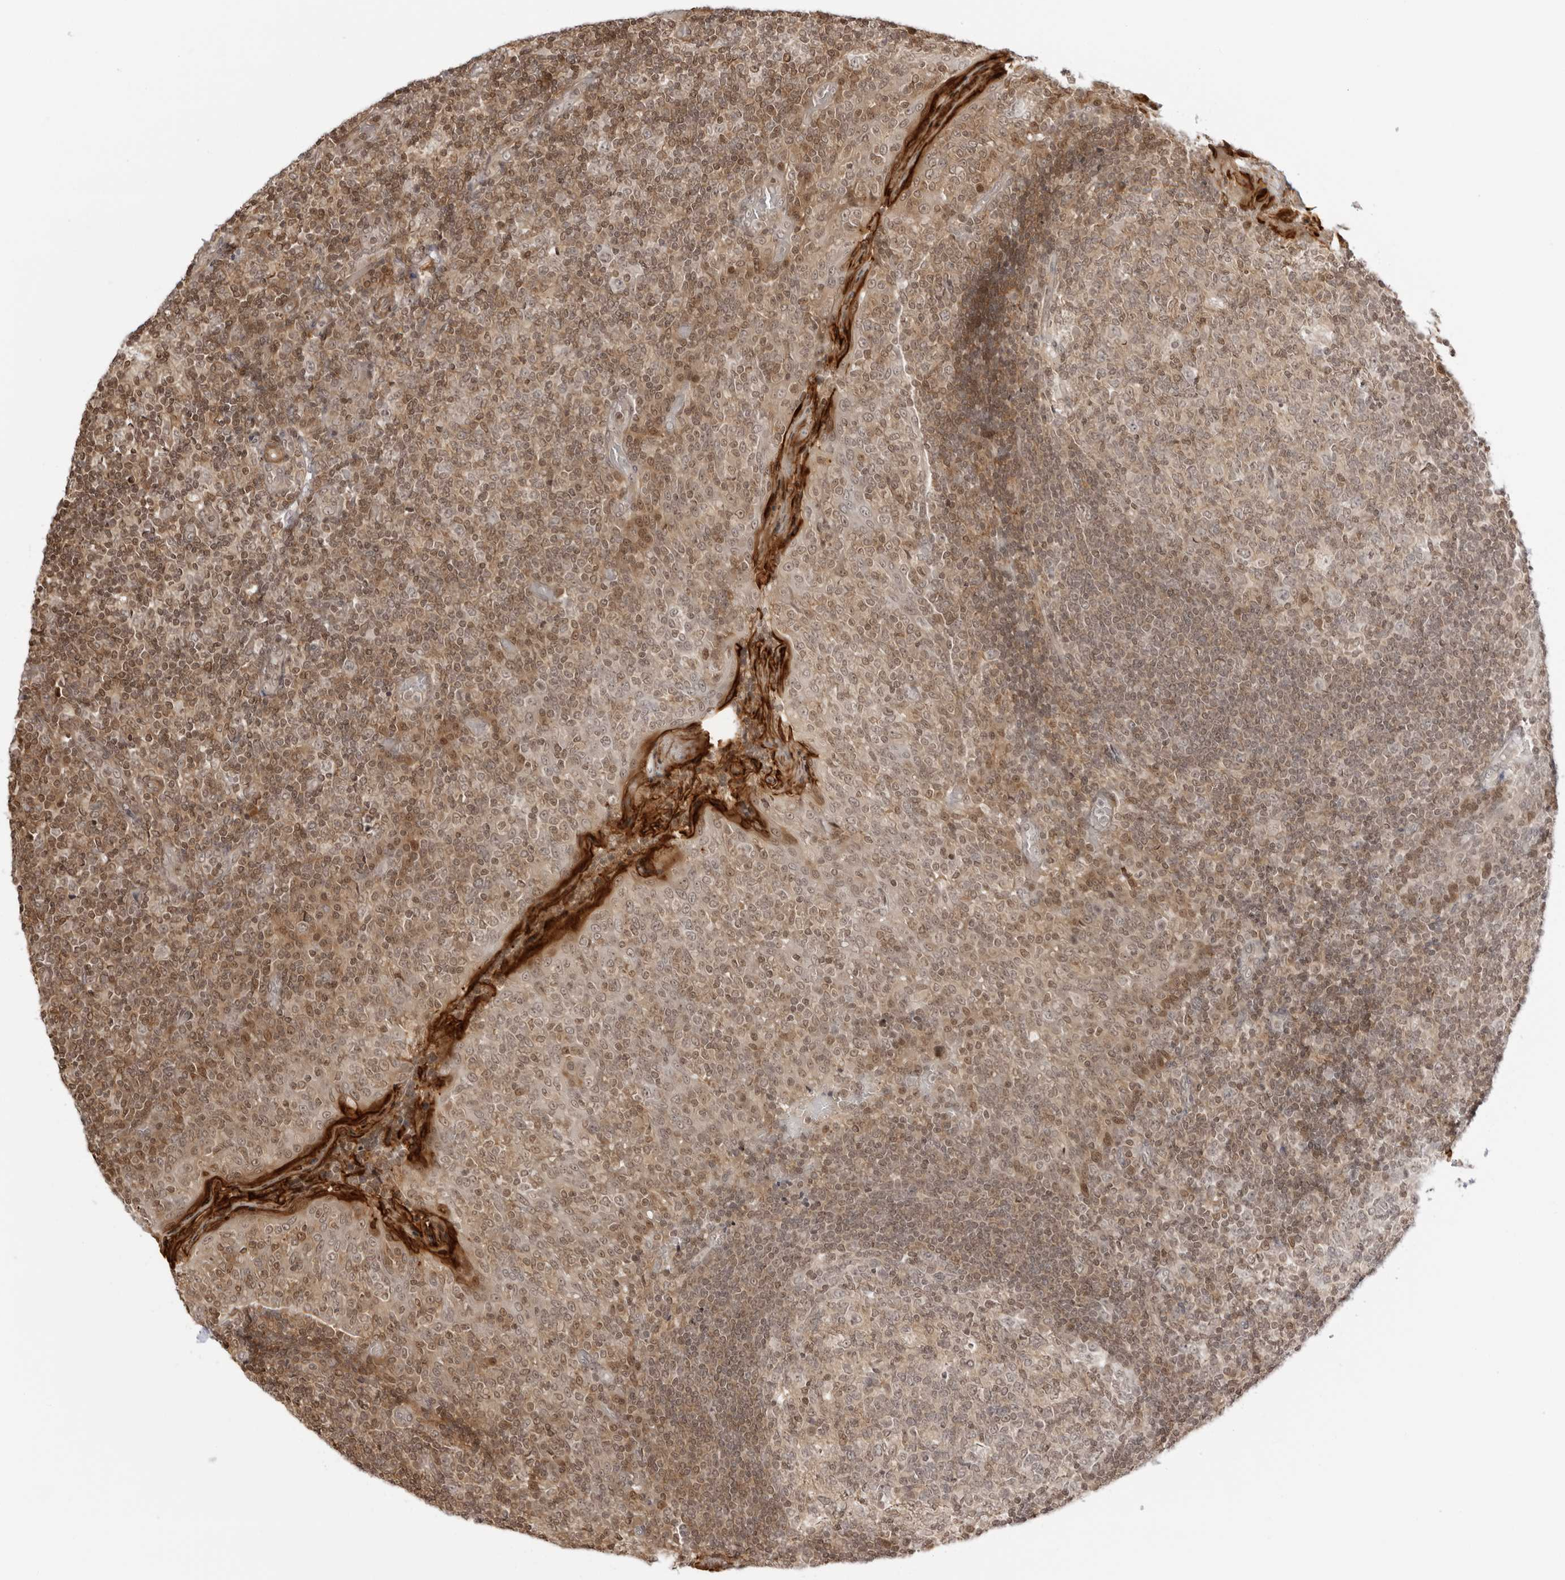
{"staining": {"intensity": "moderate", "quantity": "<25%", "location": "cytoplasmic/membranous,nuclear"}, "tissue": "tonsil", "cell_type": "Germinal center cells", "image_type": "normal", "snomed": [{"axis": "morphology", "description": "Normal tissue, NOS"}, {"axis": "topography", "description": "Tonsil"}], "caption": "A high-resolution micrograph shows immunohistochemistry (IHC) staining of unremarkable tonsil, which demonstrates moderate cytoplasmic/membranous,nuclear staining in approximately <25% of germinal center cells.", "gene": "RNF146", "patient": {"sex": "female", "age": 19}}